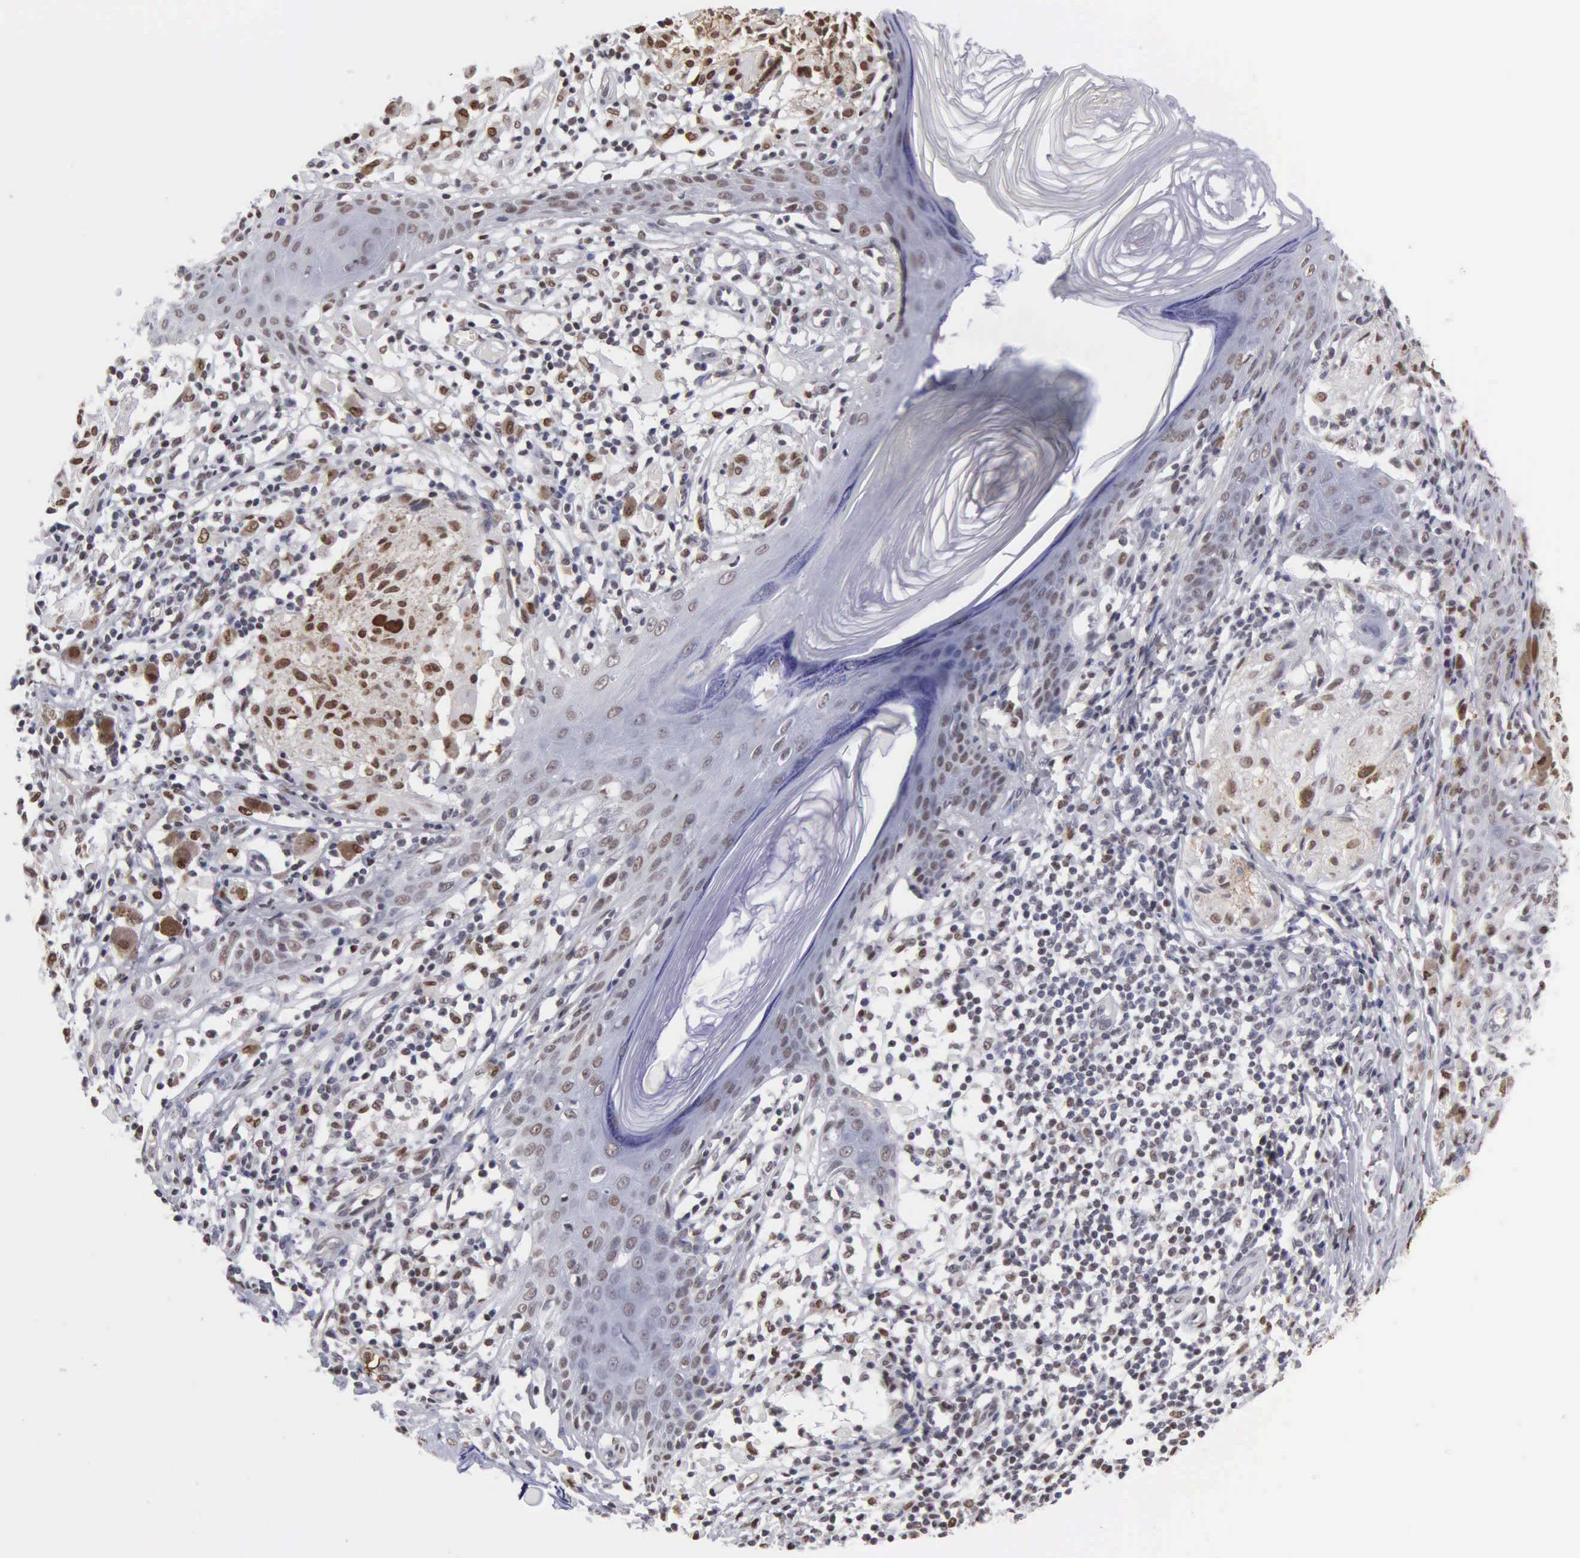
{"staining": {"intensity": "strong", "quantity": ">75%", "location": "nuclear"}, "tissue": "melanoma", "cell_type": "Tumor cells", "image_type": "cancer", "snomed": [{"axis": "morphology", "description": "Malignant melanoma, NOS"}, {"axis": "topography", "description": "Skin"}], "caption": "Immunohistochemistry (DAB) staining of human melanoma reveals strong nuclear protein positivity in approximately >75% of tumor cells.", "gene": "CCNG1", "patient": {"sex": "male", "age": 36}}